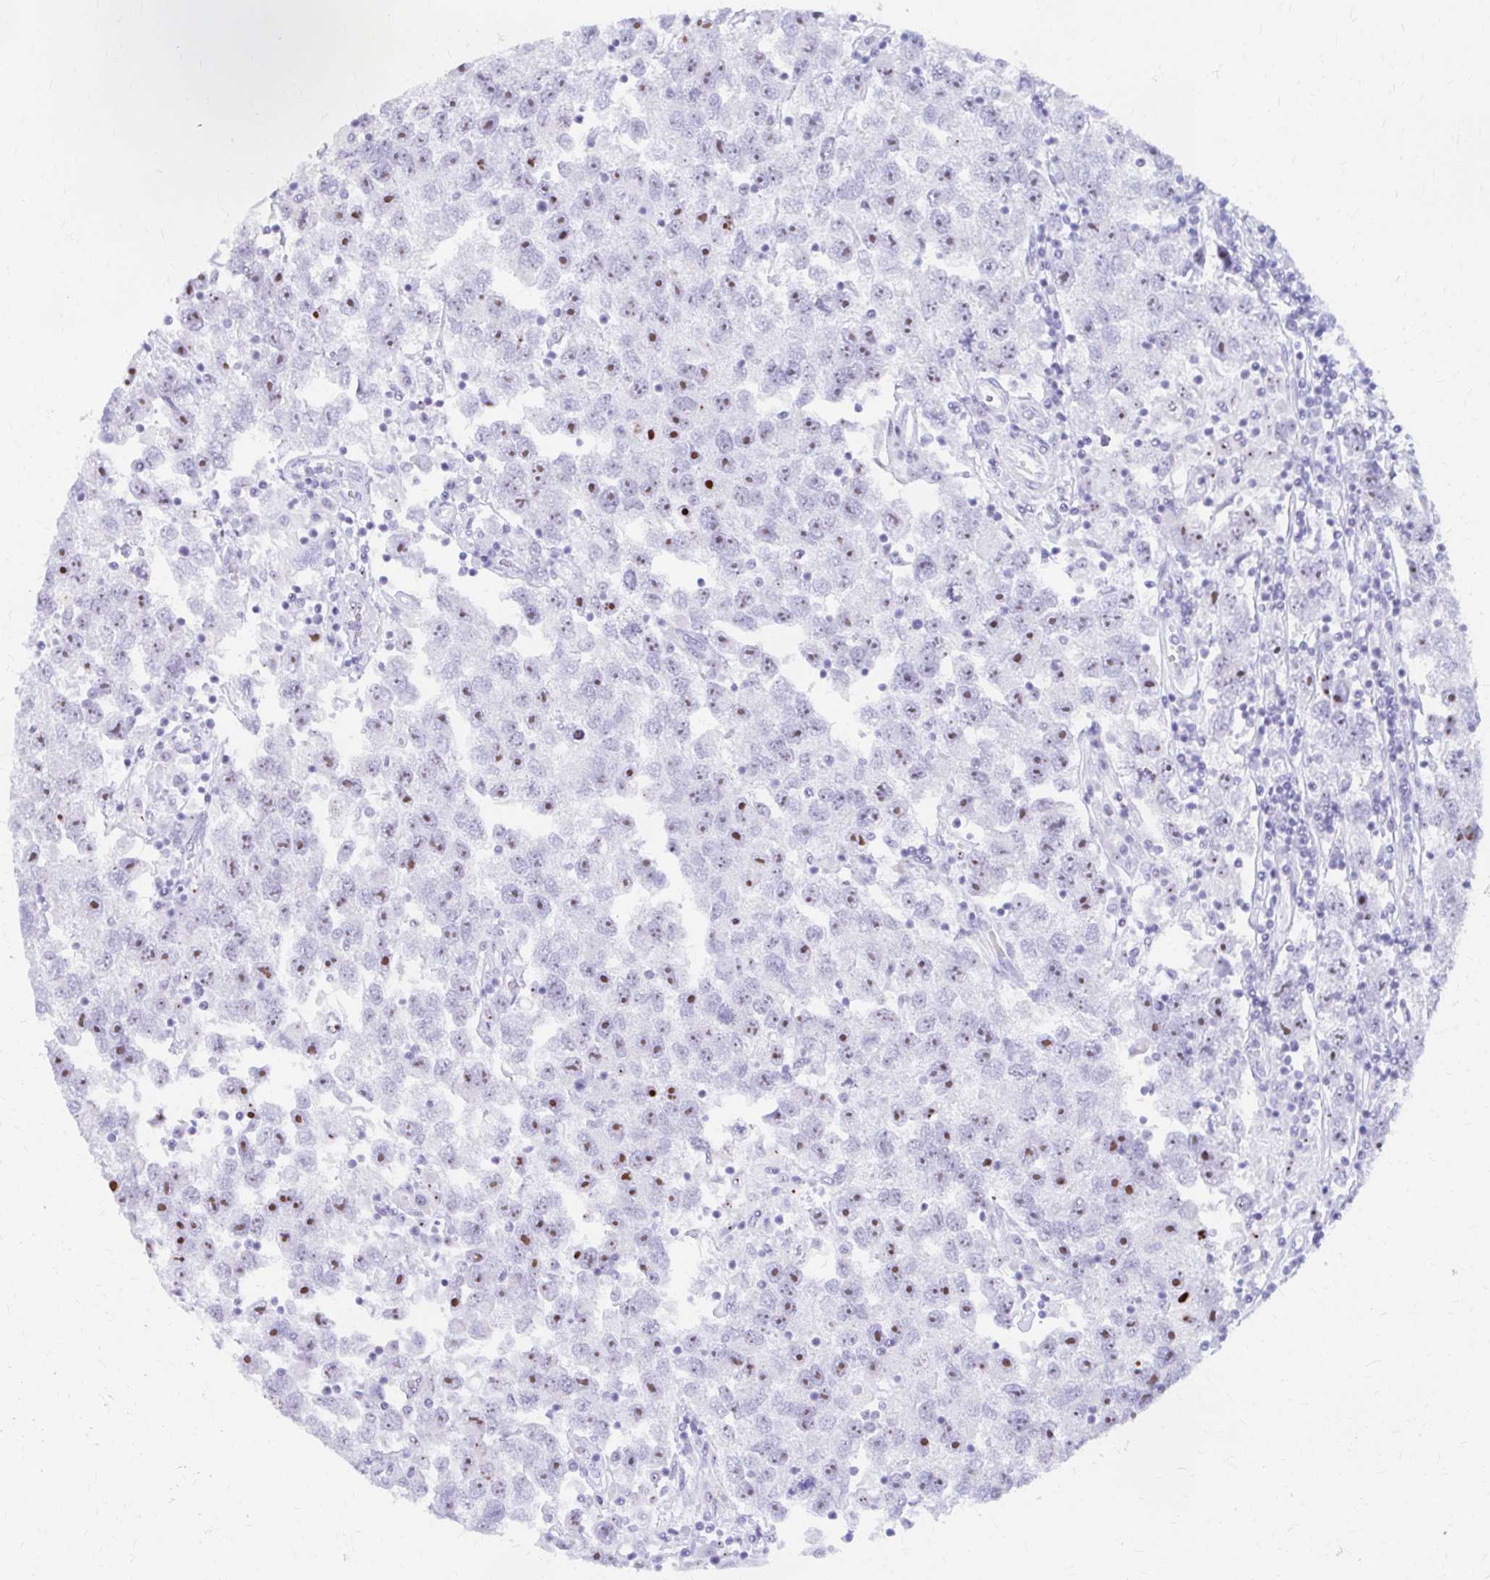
{"staining": {"intensity": "strong", "quantity": "25%-75%", "location": "nuclear"}, "tissue": "testis cancer", "cell_type": "Tumor cells", "image_type": "cancer", "snomed": [{"axis": "morphology", "description": "Seminoma, NOS"}, {"axis": "topography", "description": "Testis"}], "caption": "This is a photomicrograph of immunohistochemistry (IHC) staining of testis seminoma, which shows strong staining in the nuclear of tumor cells.", "gene": "FTSJ3", "patient": {"sex": "male", "age": 26}}